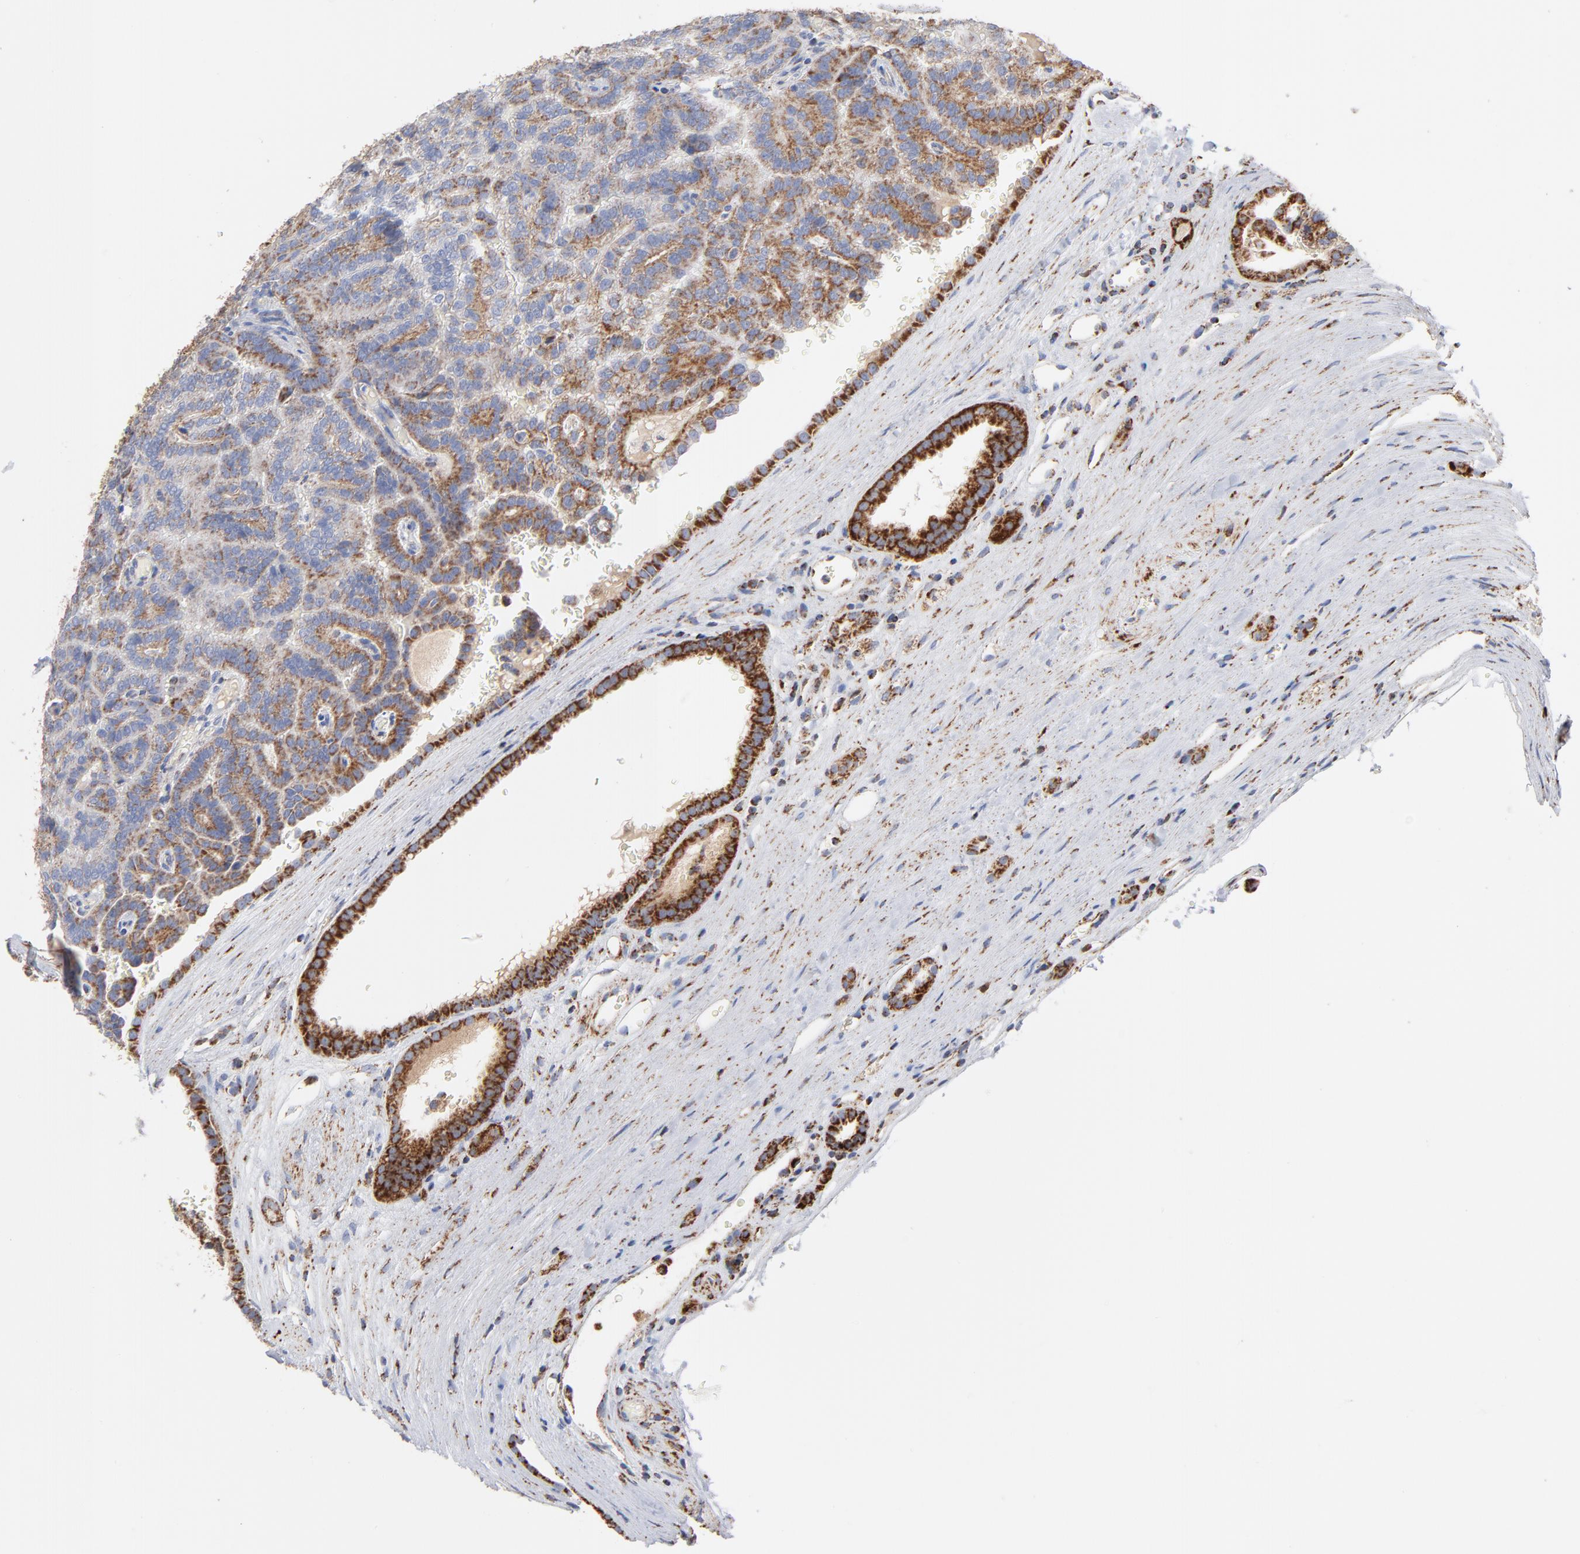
{"staining": {"intensity": "moderate", "quantity": ">75%", "location": "cytoplasmic/membranous"}, "tissue": "renal cancer", "cell_type": "Tumor cells", "image_type": "cancer", "snomed": [{"axis": "morphology", "description": "Adenocarcinoma, NOS"}, {"axis": "topography", "description": "Kidney"}], "caption": "A high-resolution photomicrograph shows IHC staining of renal cancer, which exhibits moderate cytoplasmic/membranous expression in approximately >75% of tumor cells.", "gene": "DIABLO", "patient": {"sex": "male", "age": 61}}